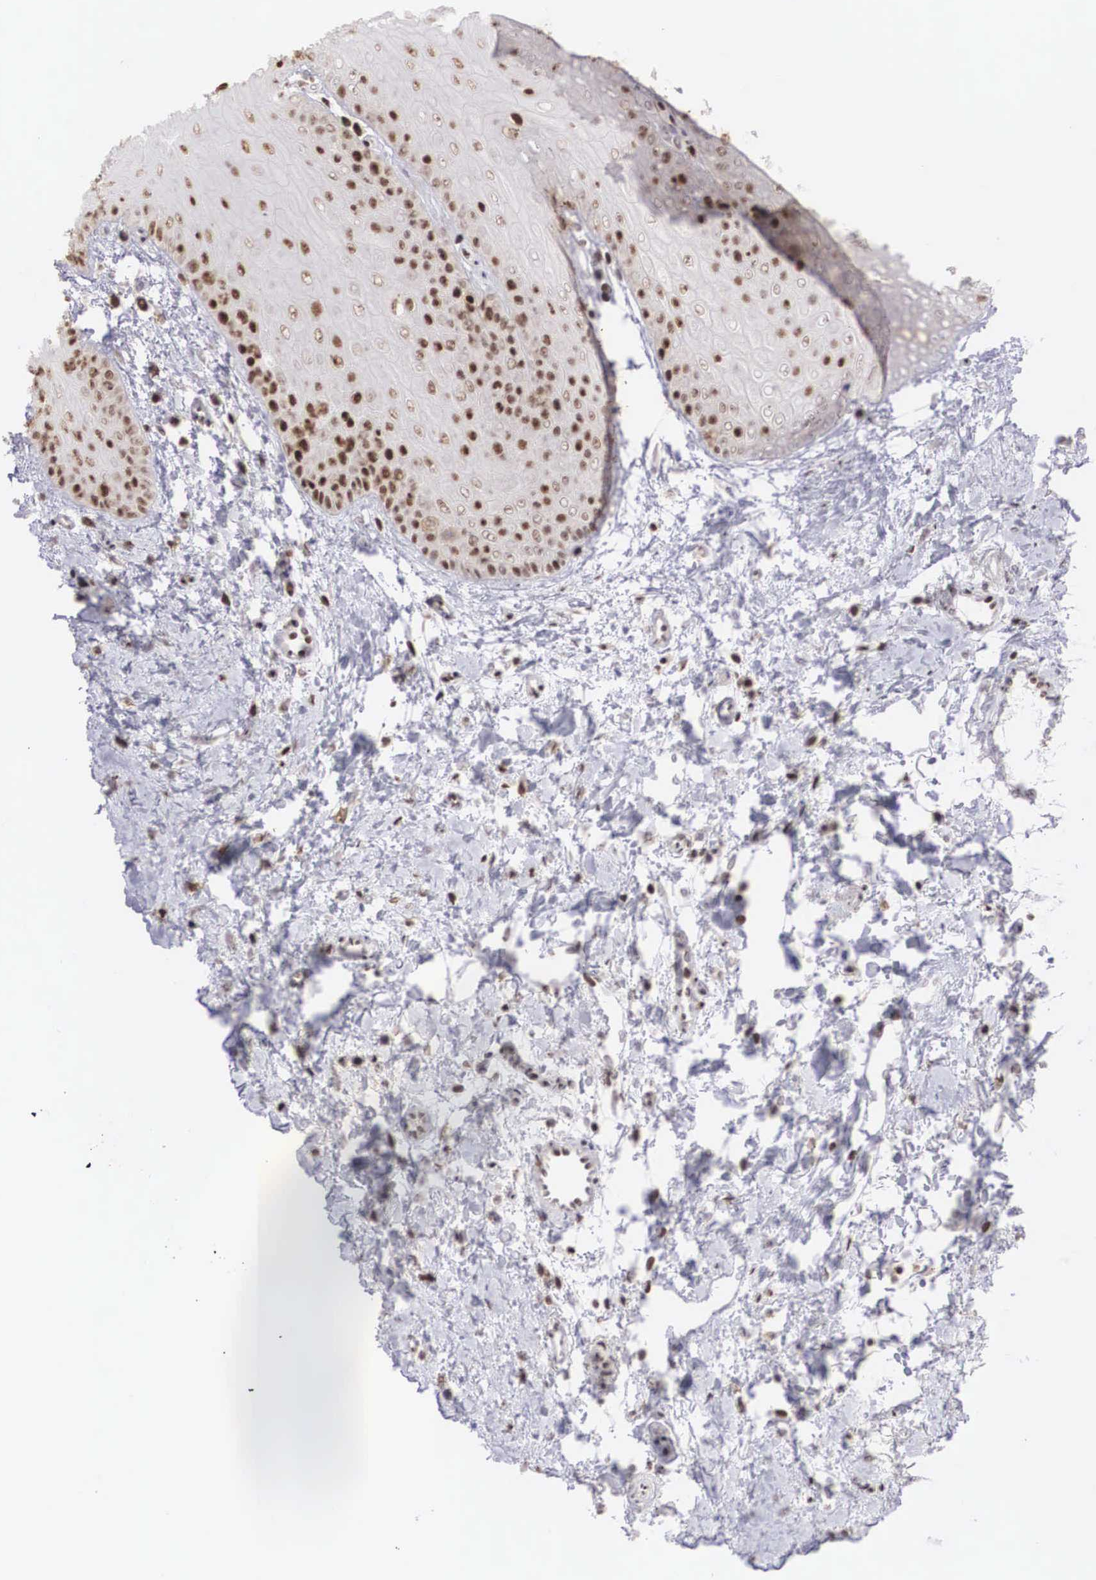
{"staining": {"intensity": "strong", "quantity": ">75%", "location": "nuclear"}, "tissue": "oral mucosa", "cell_type": "Squamous epithelial cells", "image_type": "normal", "snomed": [{"axis": "morphology", "description": "Normal tissue, NOS"}, {"axis": "topography", "description": "Oral tissue"}], "caption": "Benign oral mucosa was stained to show a protein in brown. There is high levels of strong nuclear positivity in approximately >75% of squamous epithelial cells.", "gene": "HTATSF1", "patient": {"sex": "female", "age": 23}}